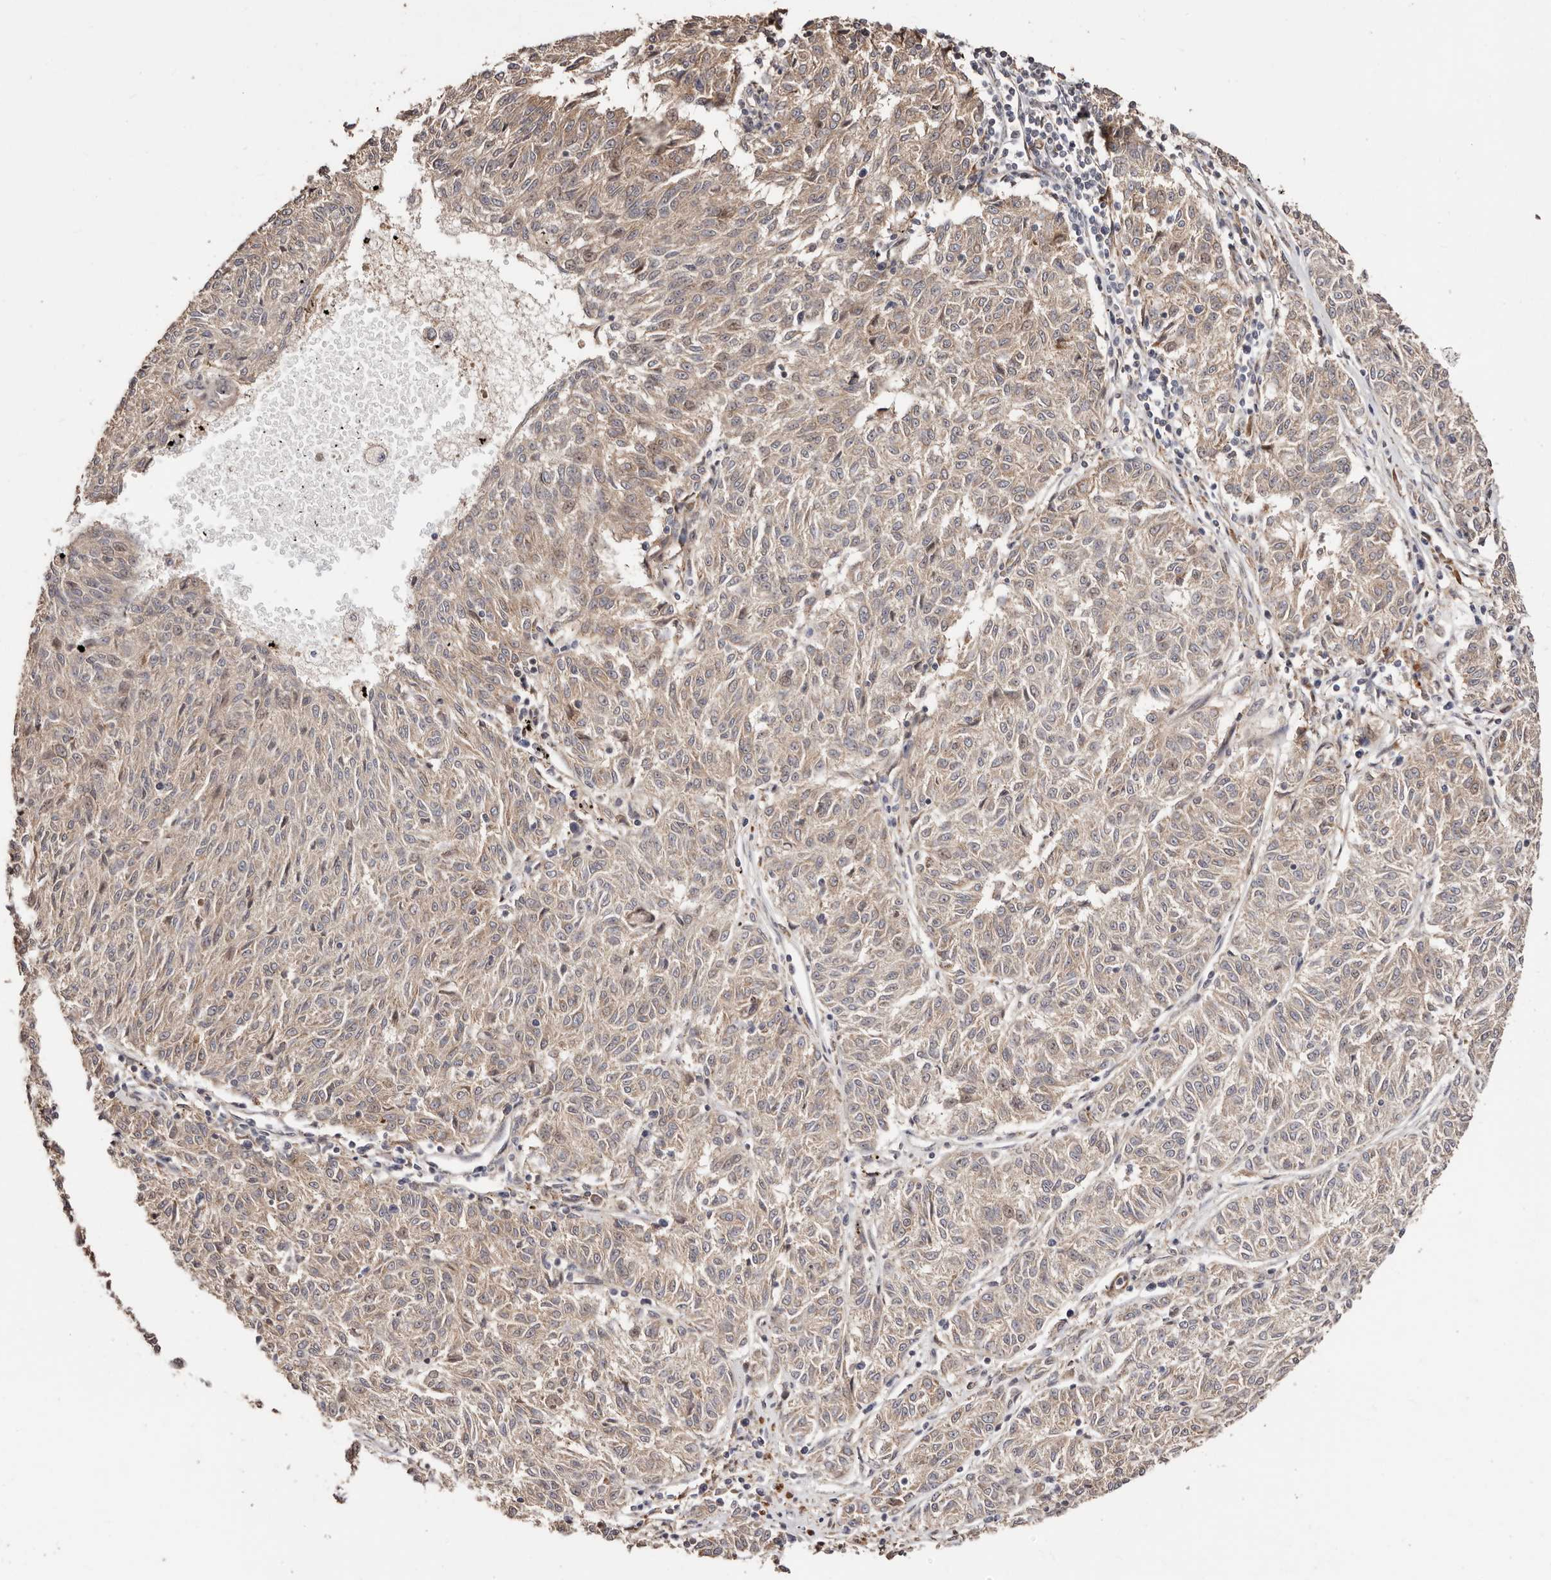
{"staining": {"intensity": "weak", "quantity": "25%-75%", "location": "cytoplasmic/membranous"}, "tissue": "melanoma", "cell_type": "Tumor cells", "image_type": "cancer", "snomed": [{"axis": "morphology", "description": "Malignant melanoma, NOS"}, {"axis": "topography", "description": "Skin"}], "caption": "Melanoma stained for a protein reveals weak cytoplasmic/membranous positivity in tumor cells. The protein is stained brown, and the nuclei are stained in blue (DAB (3,3'-diaminobenzidine) IHC with brightfield microscopy, high magnification).", "gene": "APOL6", "patient": {"sex": "female", "age": 72}}